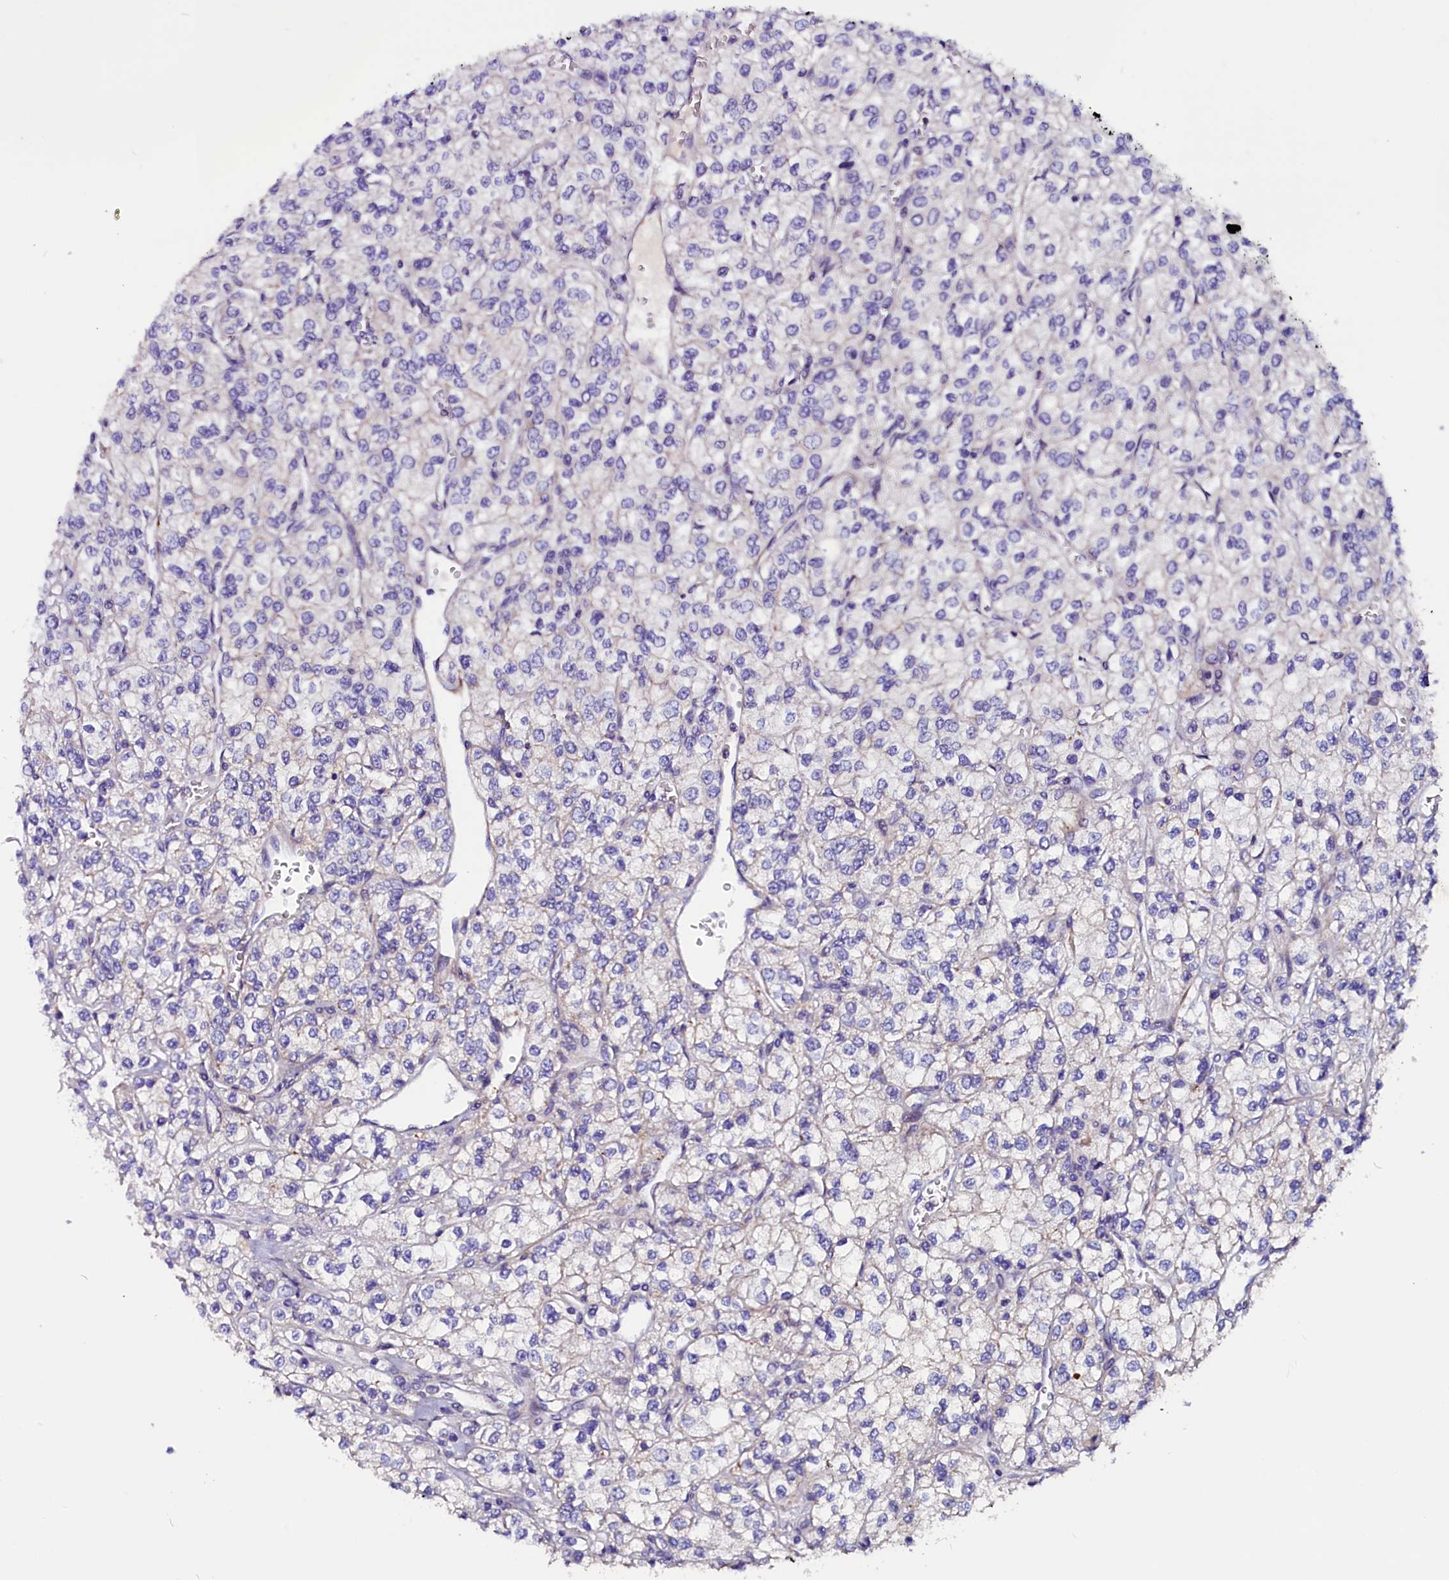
{"staining": {"intensity": "negative", "quantity": "none", "location": "none"}, "tissue": "renal cancer", "cell_type": "Tumor cells", "image_type": "cancer", "snomed": [{"axis": "morphology", "description": "Adenocarcinoma, NOS"}, {"axis": "topography", "description": "Kidney"}], "caption": "The micrograph displays no significant positivity in tumor cells of renal adenocarcinoma. The staining is performed using DAB brown chromogen with nuclei counter-stained in using hematoxylin.", "gene": "ZNF749", "patient": {"sex": "male", "age": 80}}